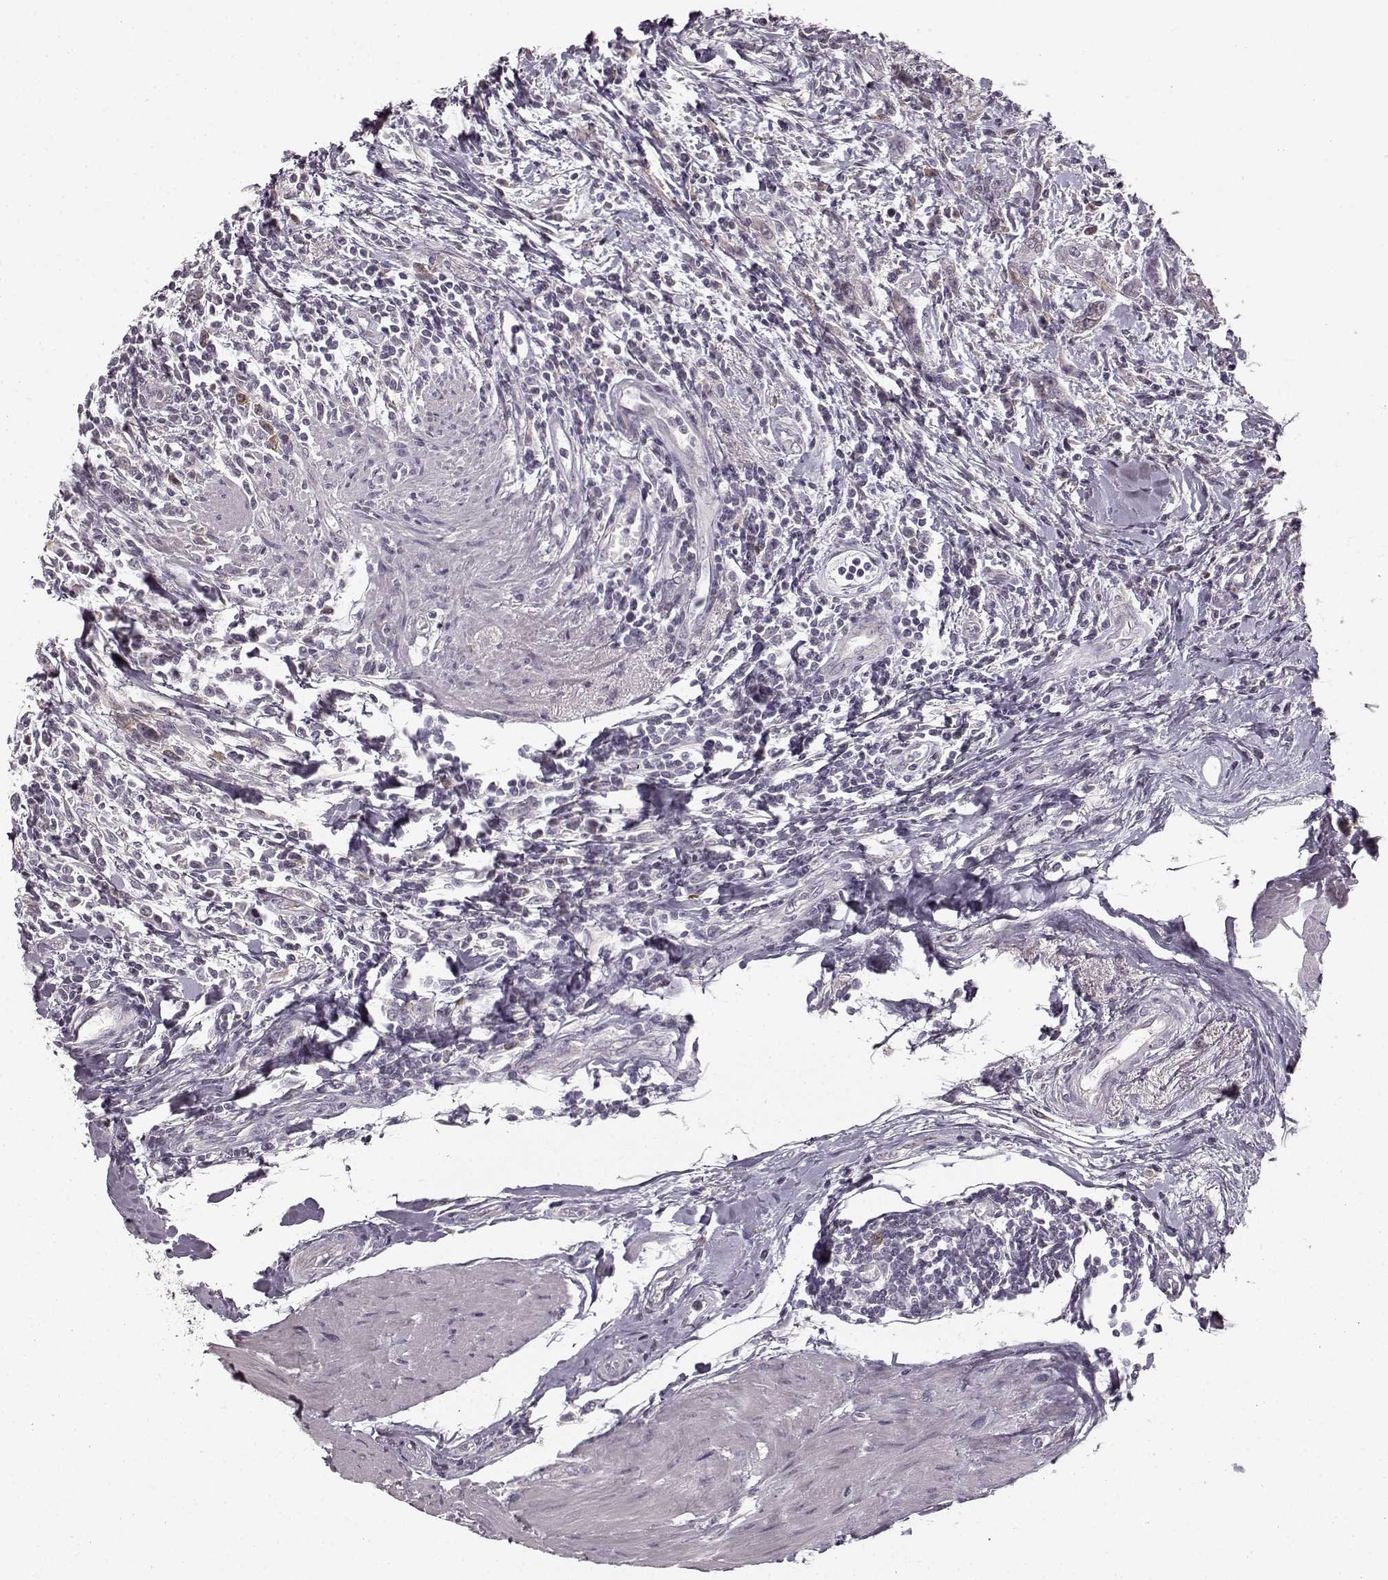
{"staining": {"intensity": "weak", "quantity": "<25%", "location": "cytoplasmic/membranous"}, "tissue": "urothelial cancer", "cell_type": "Tumor cells", "image_type": "cancer", "snomed": [{"axis": "morphology", "description": "Urothelial carcinoma, High grade"}, {"axis": "topography", "description": "Urinary bladder"}], "caption": "Human urothelial carcinoma (high-grade) stained for a protein using IHC demonstrates no positivity in tumor cells.", "gene": "HMMR", "patient": {"sex": "male", "age": 83}}